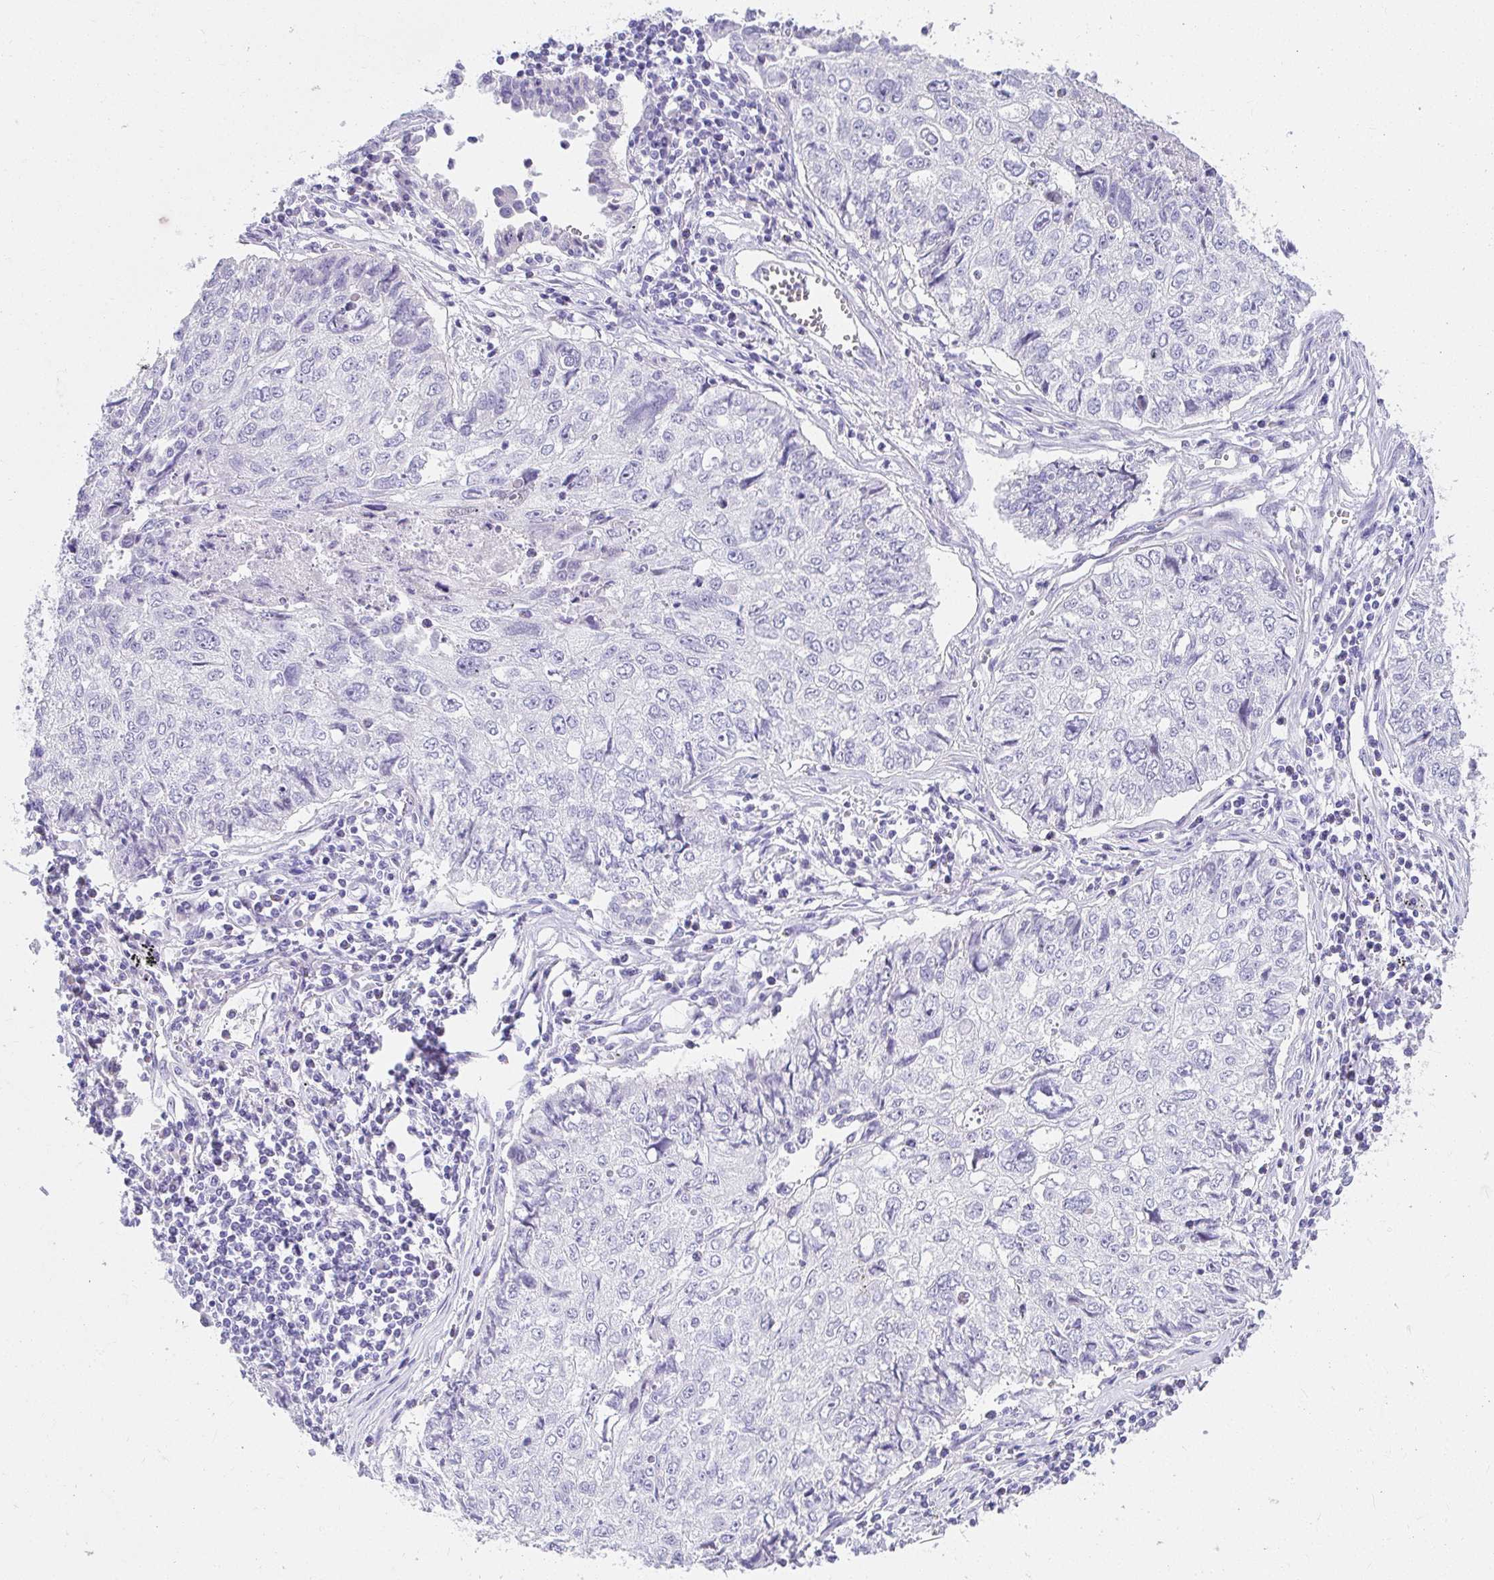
{"staining": {"intensity": "negative", "quantity": "none", "location": "none"}, "tissue": "lung cancer", "cell_type": "Tumor cells", "image_type": "cancer", "snomed": [{"axis": "morphology", "description": "Normal morphology"}, {"axis": "morphology", "description": "Aneuploidy"}, {"axis": "morphology", "description": "Squamous cell carcinoma, NOS"}, {"axis": "topography", "description": "Lymph node"}, {"axis": "topography", "description": "Lung"}], "caption": "A histopathology image of human lung aneuploidy is negative for staining in tumor cells.", "gene": "VGLL1", "patient": {"sex": "female", "age": 76}}